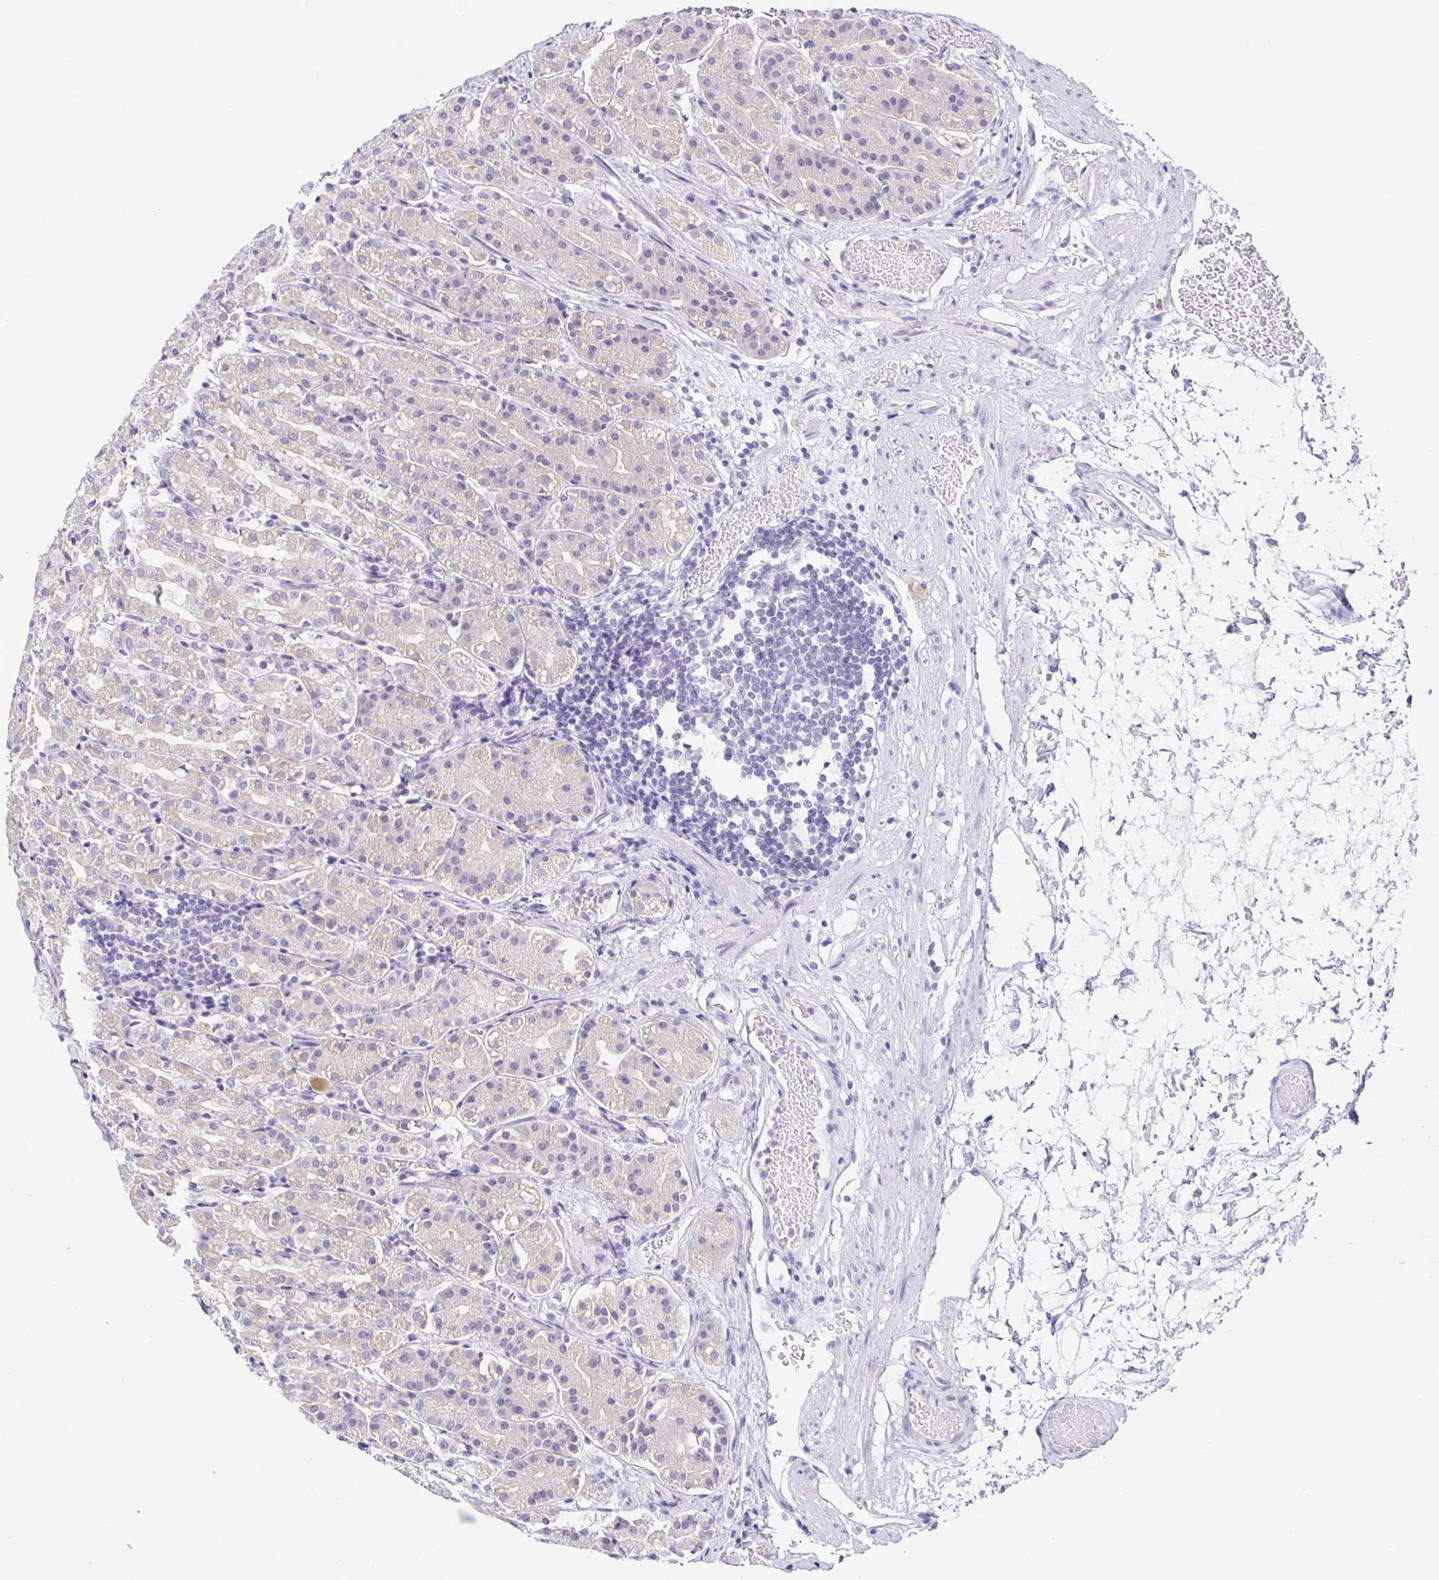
{"staining": {"intensity": "weak", "quantity": "<25%", "location": "cytoplasmic/membranous"}, "tissue": "stomach", "cell_type": "Glandular cells", "image_type": "normal", "snomed": [{"axis": "morphology", "description": "Normal tissue, NOS"}, {"axis": "topography", "description": "Stomach"}], "caption": "Immunohistochemistry (IHC) histopathology image of unremarkable human stomach stained for a protein (brown), which shows no expression in glandular cells.", "gene": "KRTDAP", "patient": {"sex": "female", "age": 57}}